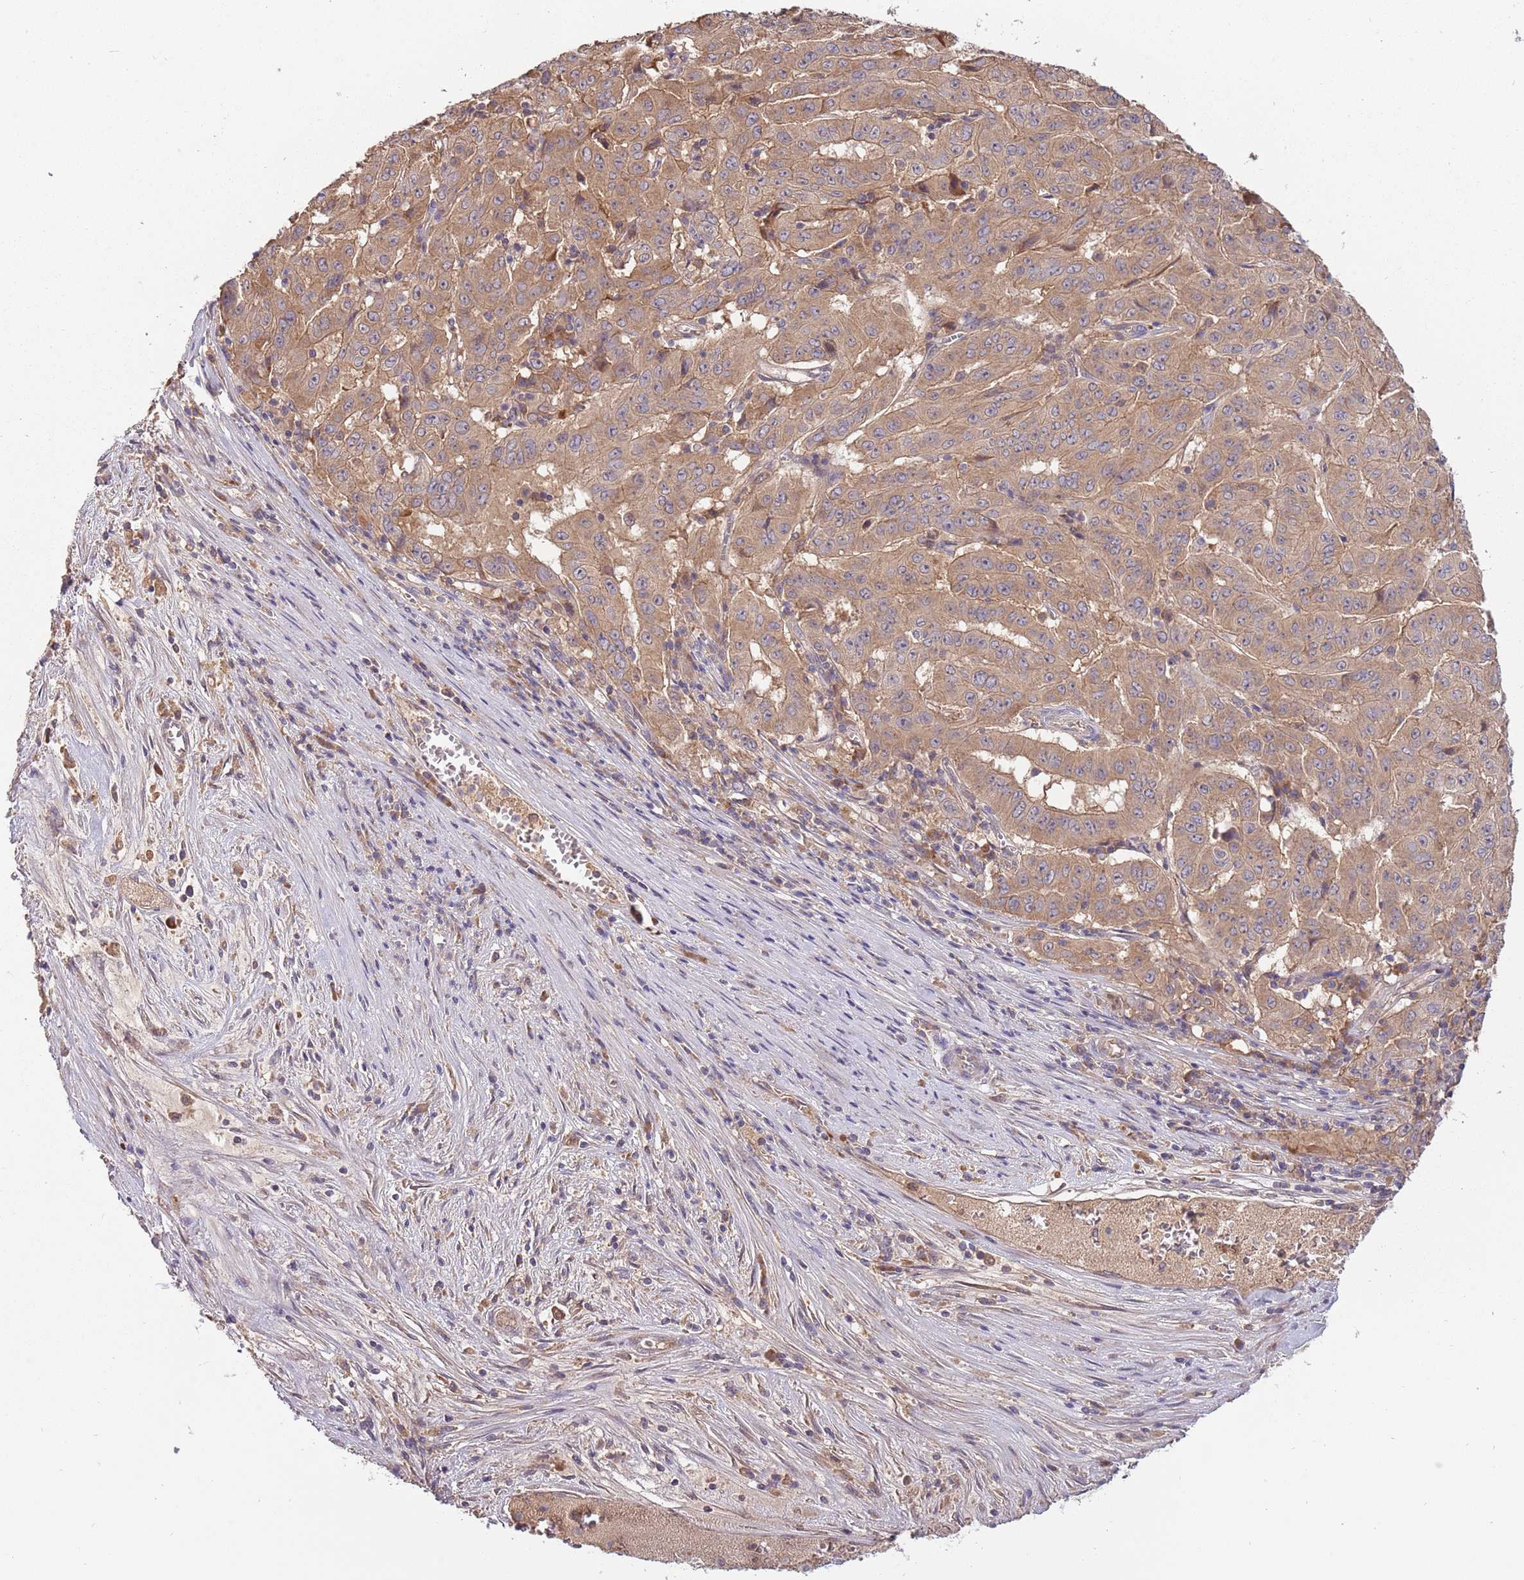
{"staining": {"intensity": "moderate", "quantity": ">75%", "location": "cytoplasmic/membranous"}, "tissue": "pancreatic cancer", "cell_type": "Tumor cells", "image_type": "cancer", "snomed": [{"axis": "morphology", "description": "Adenocarcinoma, NOS"}, {"axis": "topography", "description": "Pancreas"}], "caption": "An immunohistochemistry photomicrograph of tumor tissue is shown. Protein staining in brown labels moderate cytoplasmic/membranous positivity in pancreatic adenocarcinoma within tumor cells.", "gene": "USP32", "patient": {"sex": "male", "age": 63}}